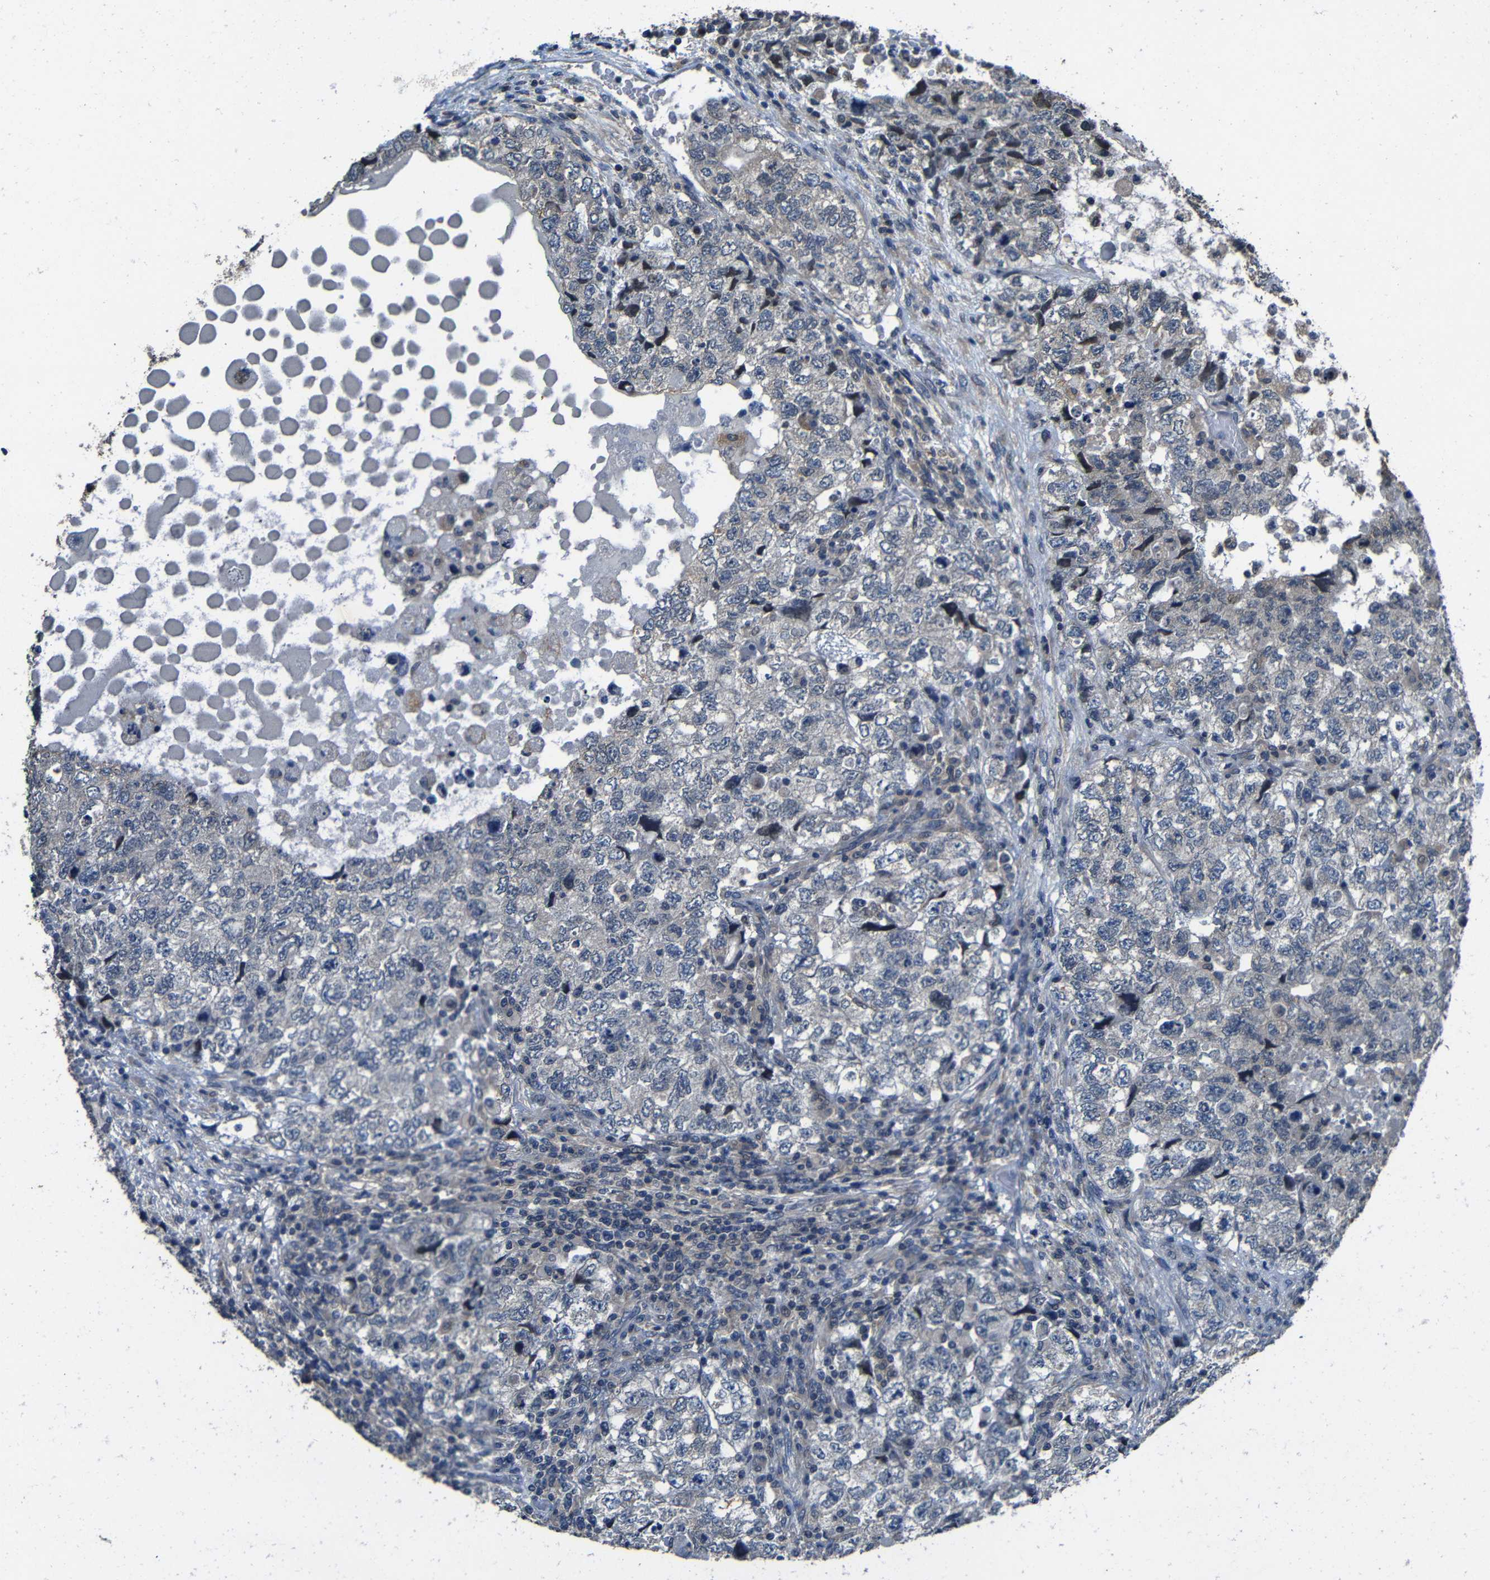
{"staining": {"intensity": "negative", "quantity": "none", "location": "none"}, "tissue": "testis cancer", "cell_type": "Tumor cells", "image_type": "cancer", "snomed": [{"axis": "morphology", "description": "Carcinoma, Embryonal, NOS"}, {"axis": "topography", "description": "Testis"}], "caption": "Immunohistochemistry (IHC) image of human testis cancer (embryonal carcinoma) stained for a protein (brown), which reveals no expression in tumor cells.", "gene": "C6orf89", "patient": {"sex": "male", "age": 36}}